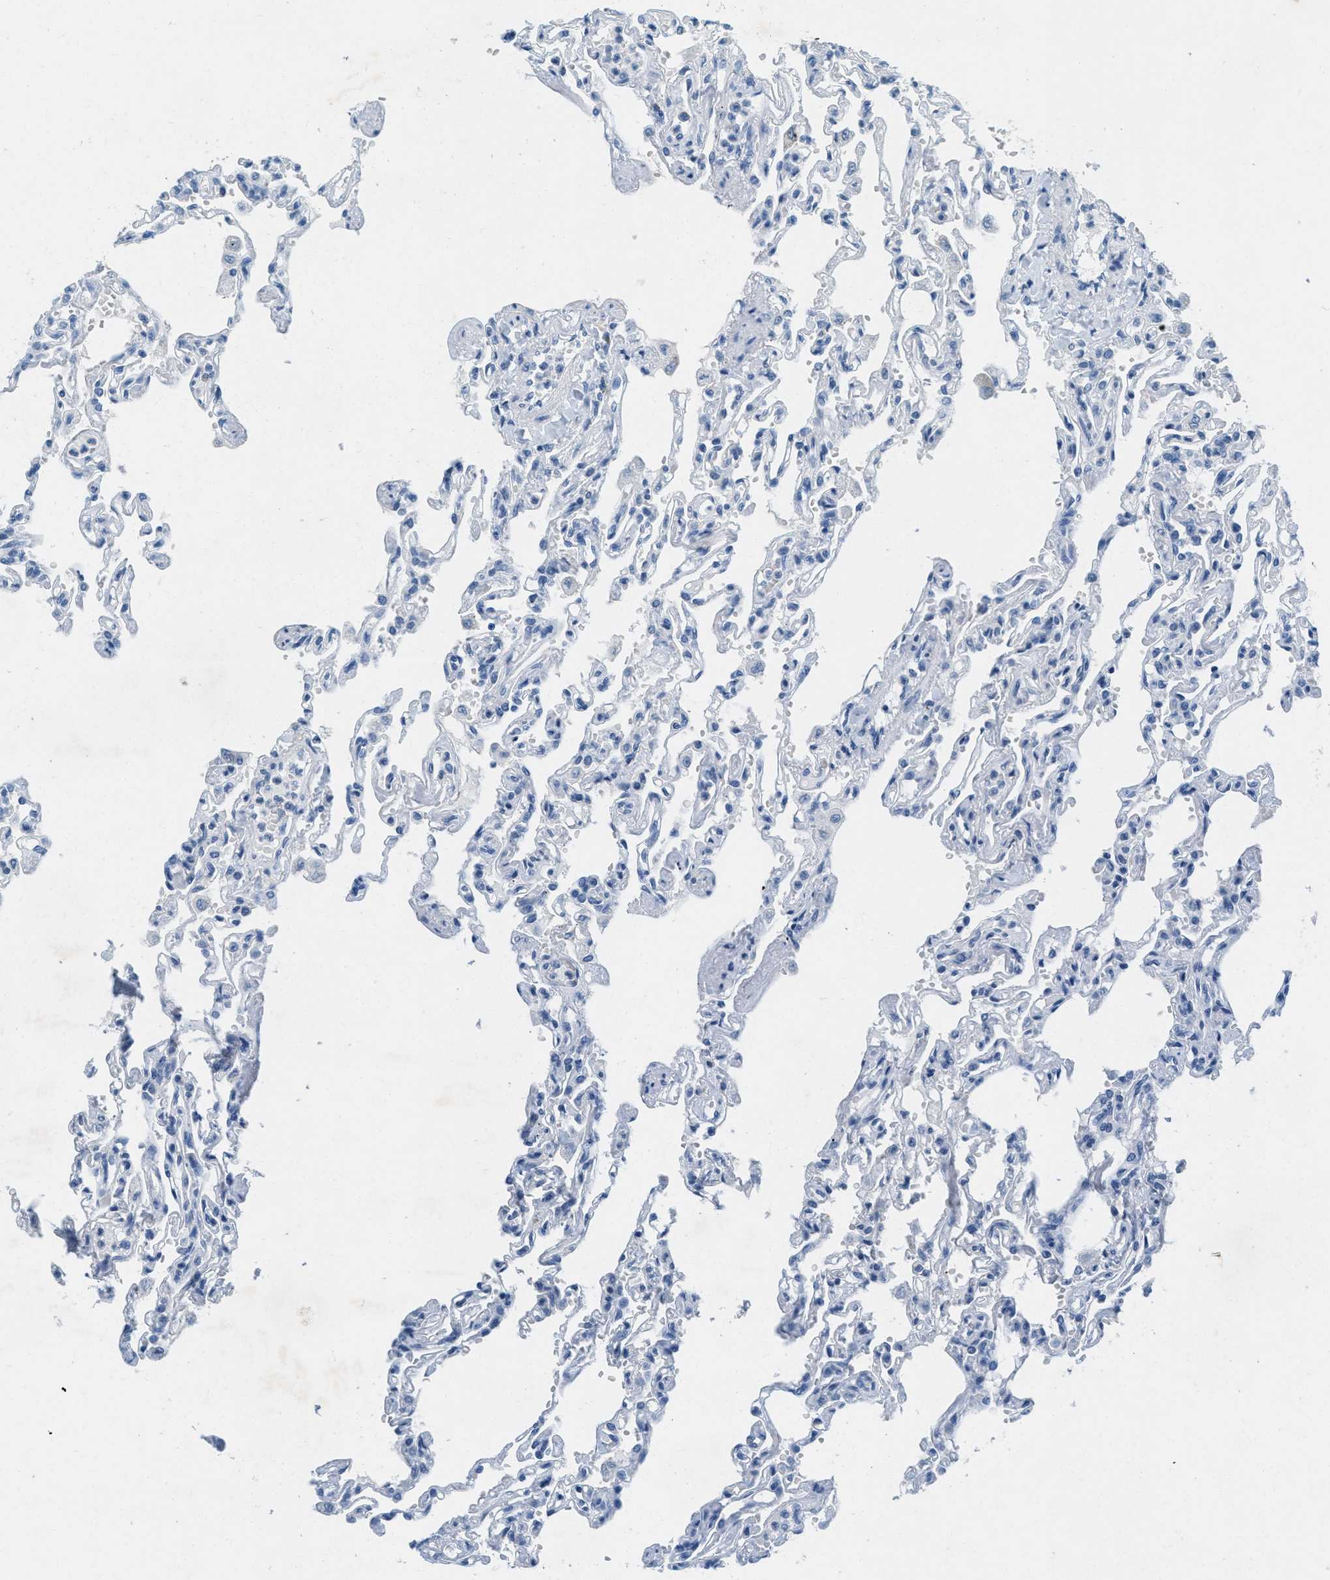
{"staining": {"intensity": "negative", "quantity": "none", "location": "none"}, "tissue": "lung", "cell_type": "Alveolar cells", "image_type": "normal", "snomed": [{"axis": "morphology", "description": "Normal tissue, NOS"}, {"axis": "topography", "description": "Lung"}], "caption": "An immunohistochemistry (IHC) micrograph of unremarkable lung is shown. There is no staining in alveolar cells of lung.", "gene": "GPM6A", "patient": {"sex": "male", "age": 21}}